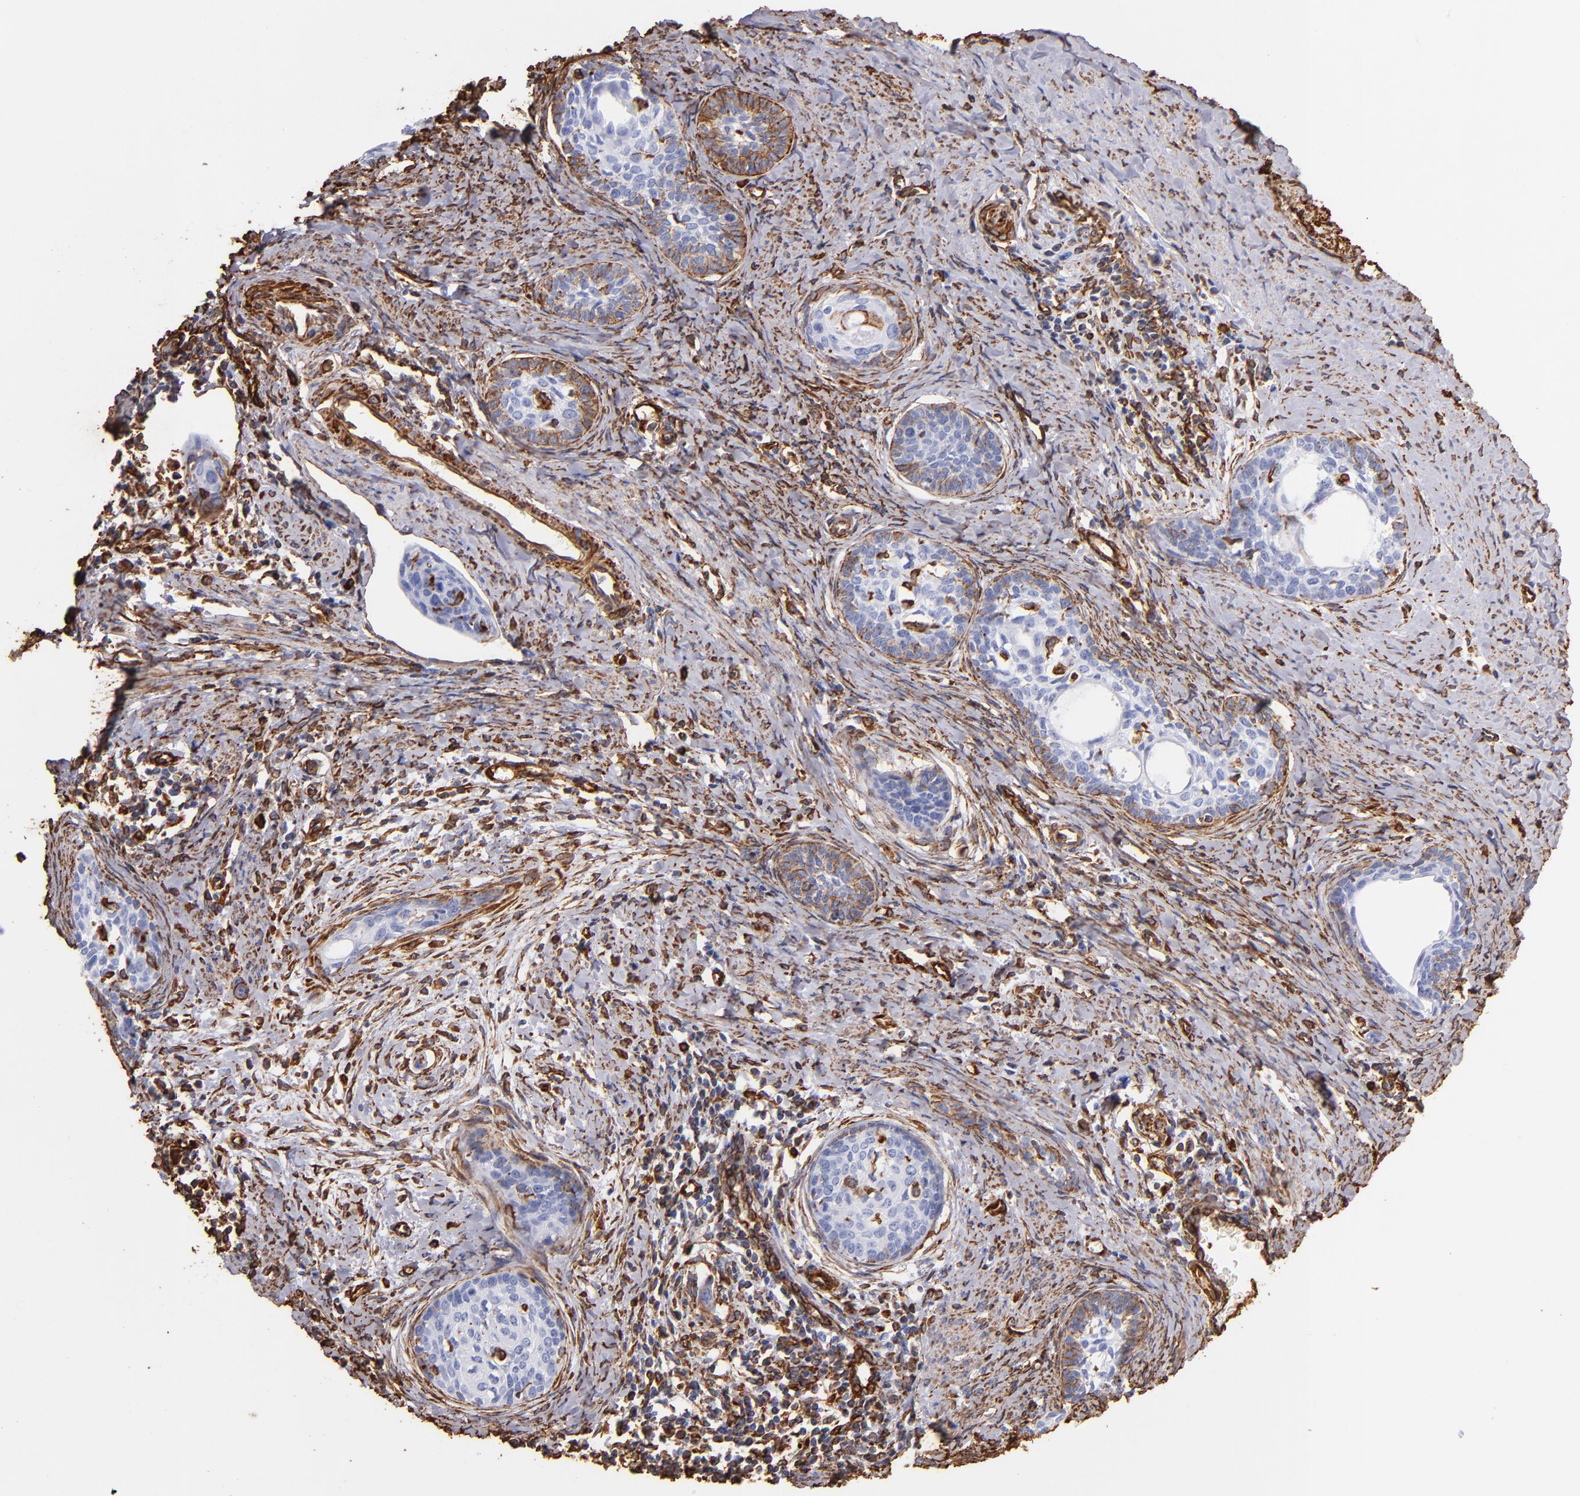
{"staining": {"intensity": "strong", "quantity": "<25%", "location": "cytoplasmic/membranous"}, "tissue": "cervical cancer", "cell_type": "Tumor cells", "image_type": "cancer", "snomed": [{"axis": "morphology", "description": "Squamous cell carcinoma, NOS"}, {"axis": "topography", "description": "Cervix"}], "caption": "High-magnification brightfield microscopy of cervical cancer stained with DAB (brown) and counterstained with hematoxylin (blue). tumor cells exhibit strong cytoplasmic/membranous staining is appreciated in approximately<25% of cells.", "gene": "VIM", "patient": {"sex": "female", "age": 33}}